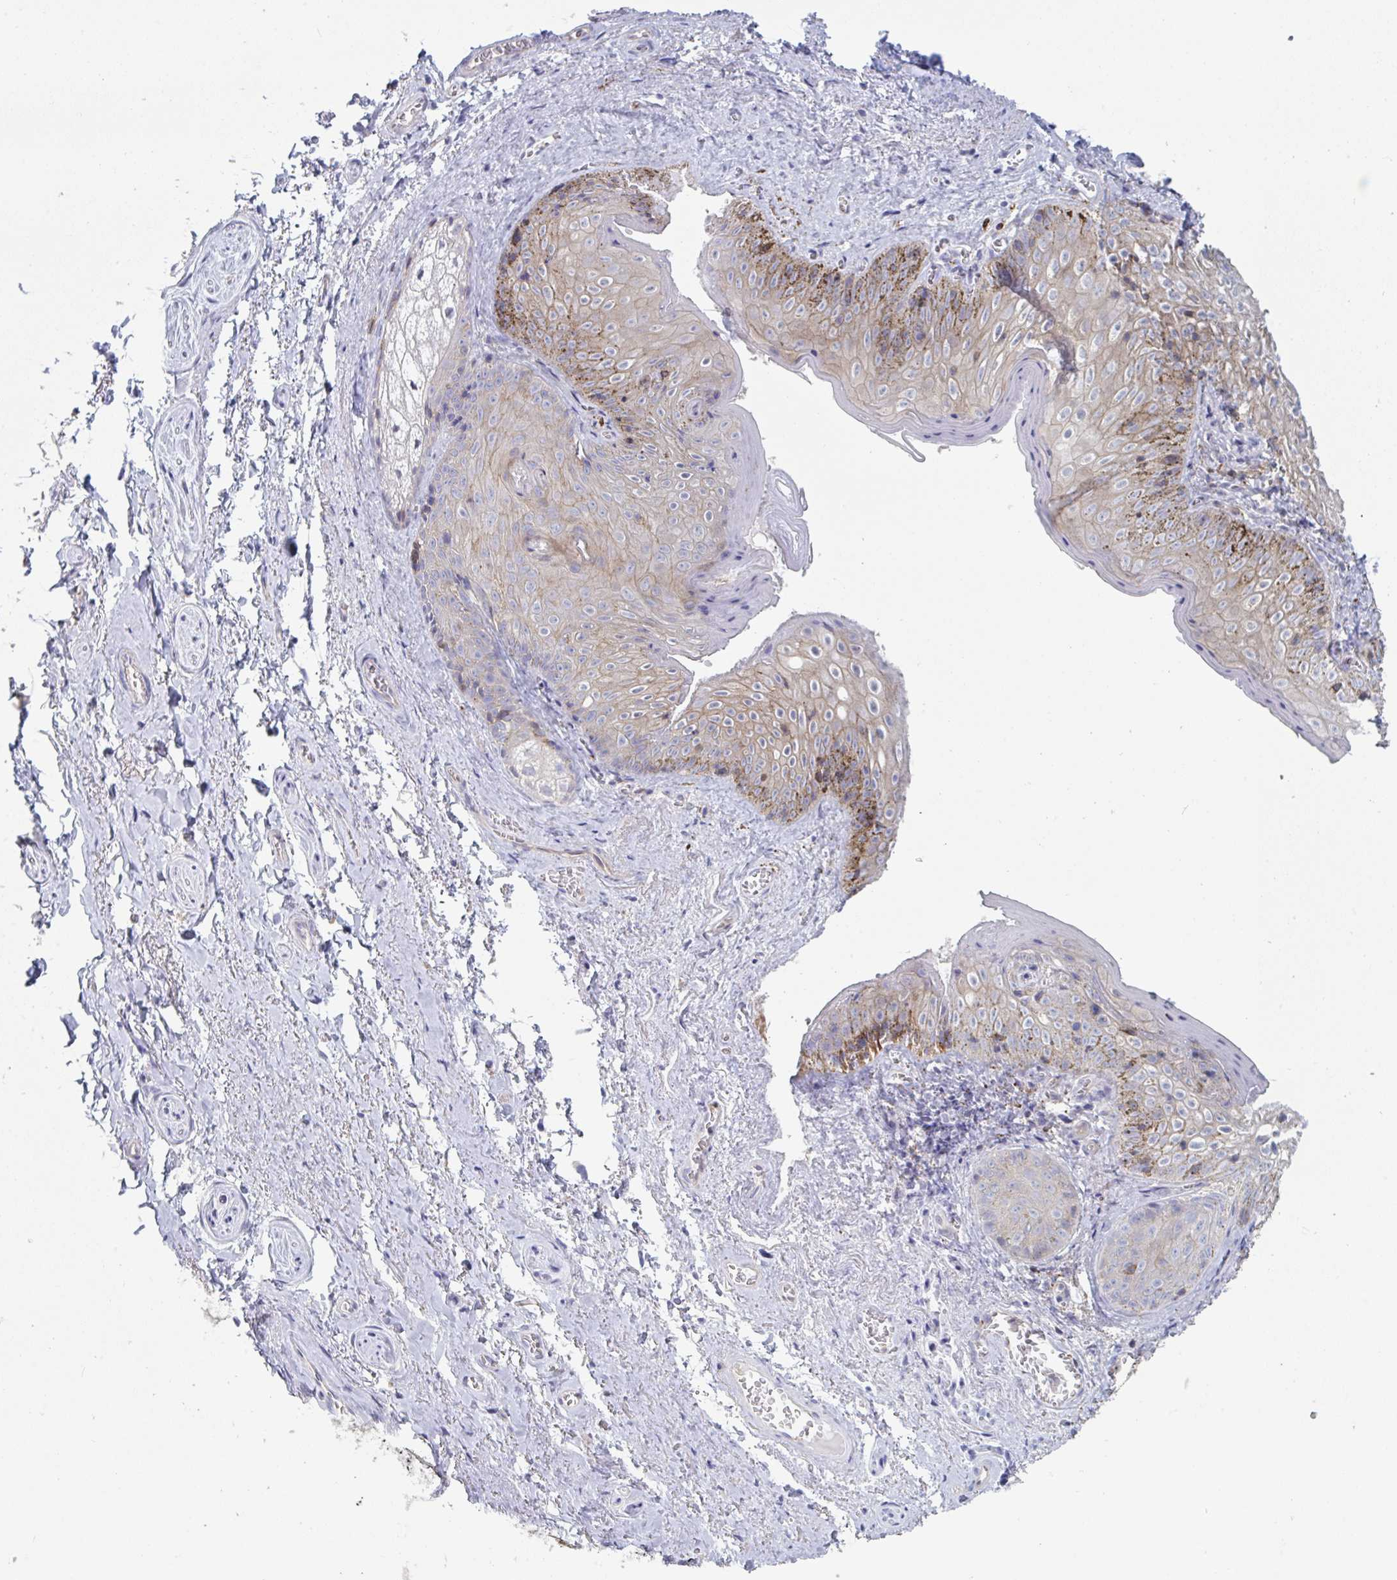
{"staining": {"intensity": "negative", "quantity": "none", "location": "none"}, "tissue": "vagina", "cell_type": "Squamous epithelial cells", "image_type": "normal", "snomed": [{"axis": "morphology", "description": "Normal tissue, NOS"}, {"axis": "topography", "description": "Vulva"}, {"axis": "topography", "description": "Vagina"}, {"axis": "topography", "description": "Peripheral nerve tissue"}], "caption": "DAB (3,3'-diaminobenzidine) immunohistochemical staining of unremarkable human vagina shows no significant expression in squamous epithelial cells. (Immunohistochemistry (ihc), brightfield microscopy, high magnification).", "gene": "DISP2", "patient": {"sex": "female", "age": 66}}